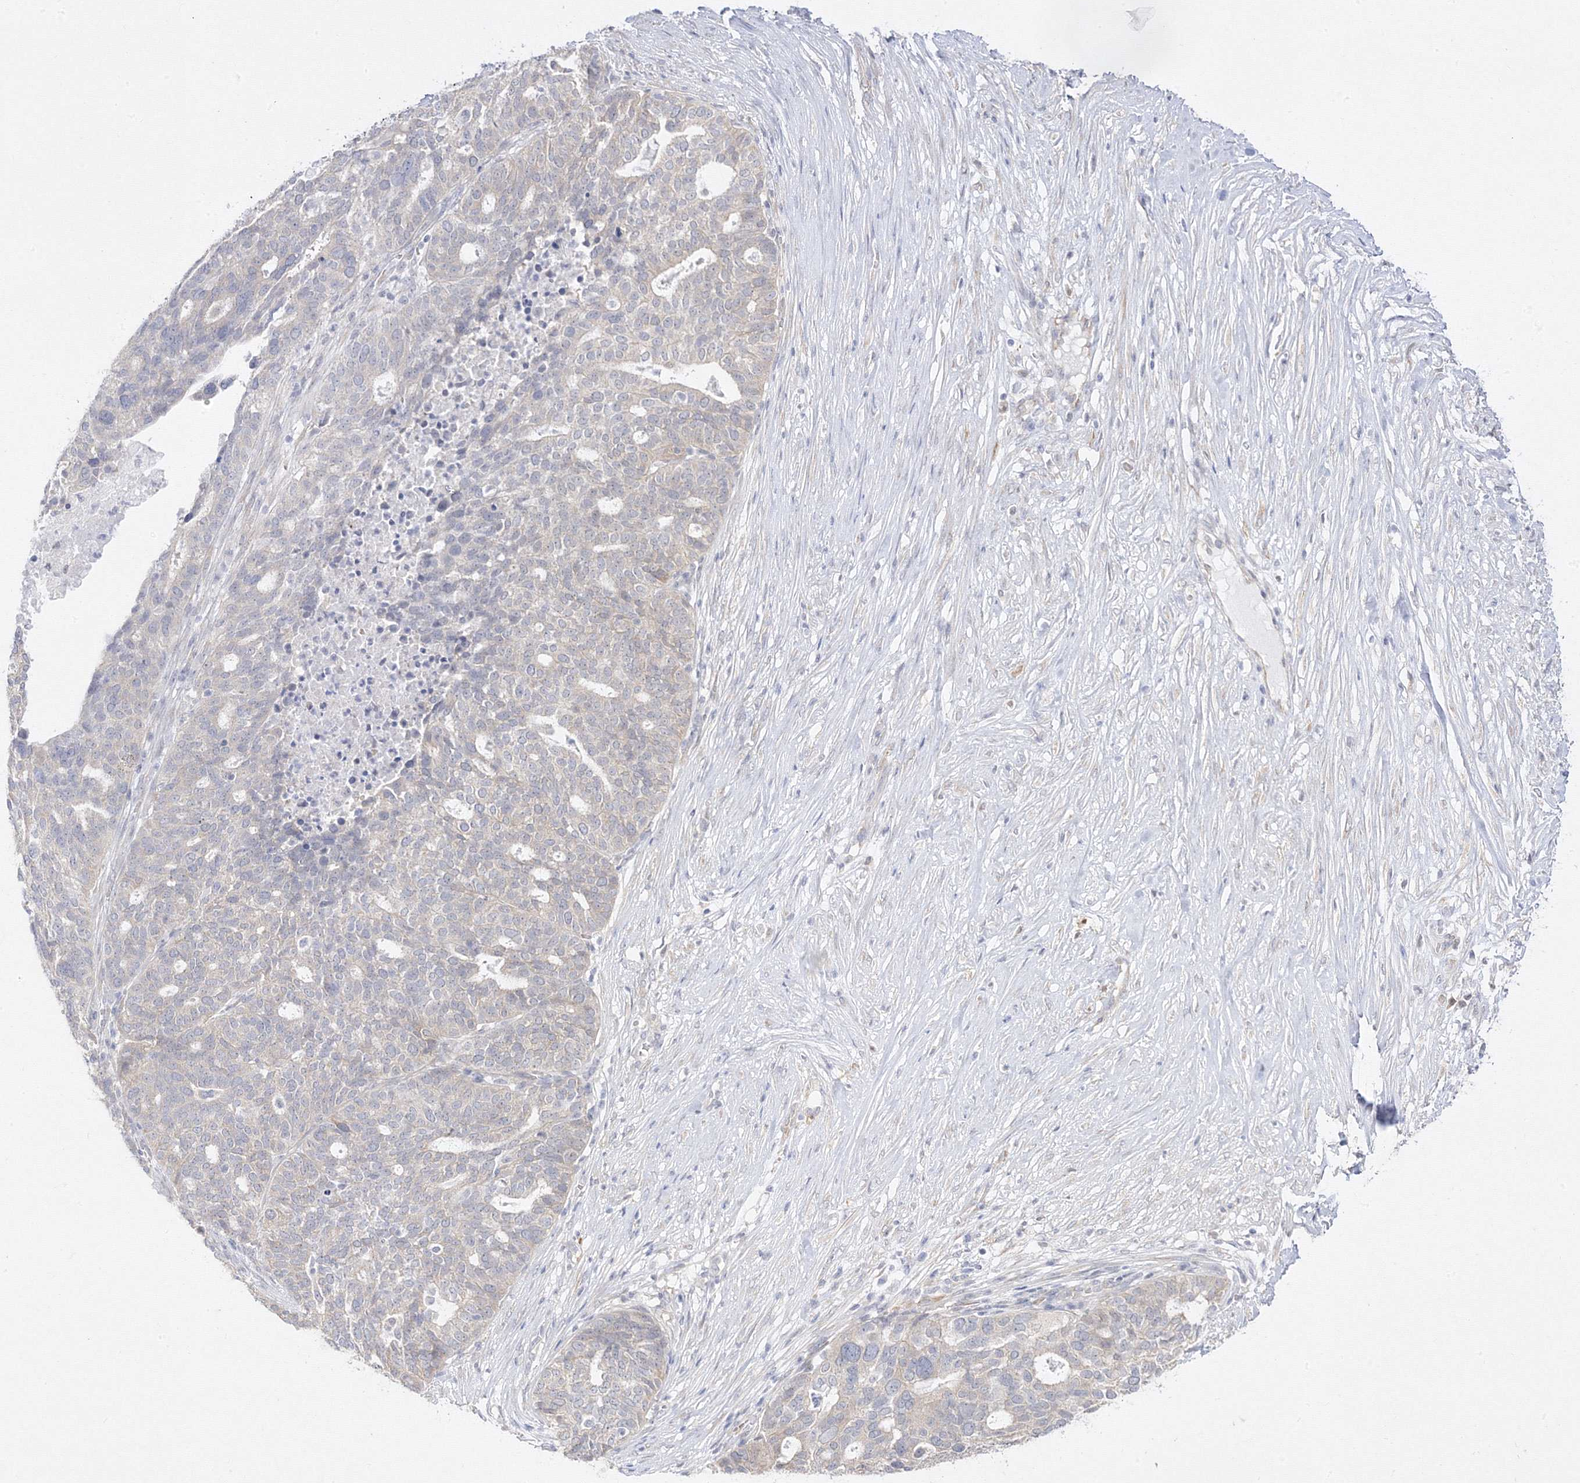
{"staining": {"intensity": "weak", "quantity": "<25%", "location": "cytoplasmic/membranous"}, "tissue": "ovarian cancer", "cell_type": "Tumor cells", "image_type": "cancer", "snomed": [{"axis": "morphology", "description": "Cystadenocarcinoma, serous, NOS"}, {"axis": "topography", "description": "Ovary"}], "caption": "An immunohistochemistry (IHC) histopathology image of ovarian cancer (serous cystadenocarcinoma) is shown. There is no staining in tumor cells of ovarian cancer (serous cystadenocarcinoma). Nuclei are stained in blue.", "gene": "C2CD2", "patient": {"sex": "female", "age": 59}}